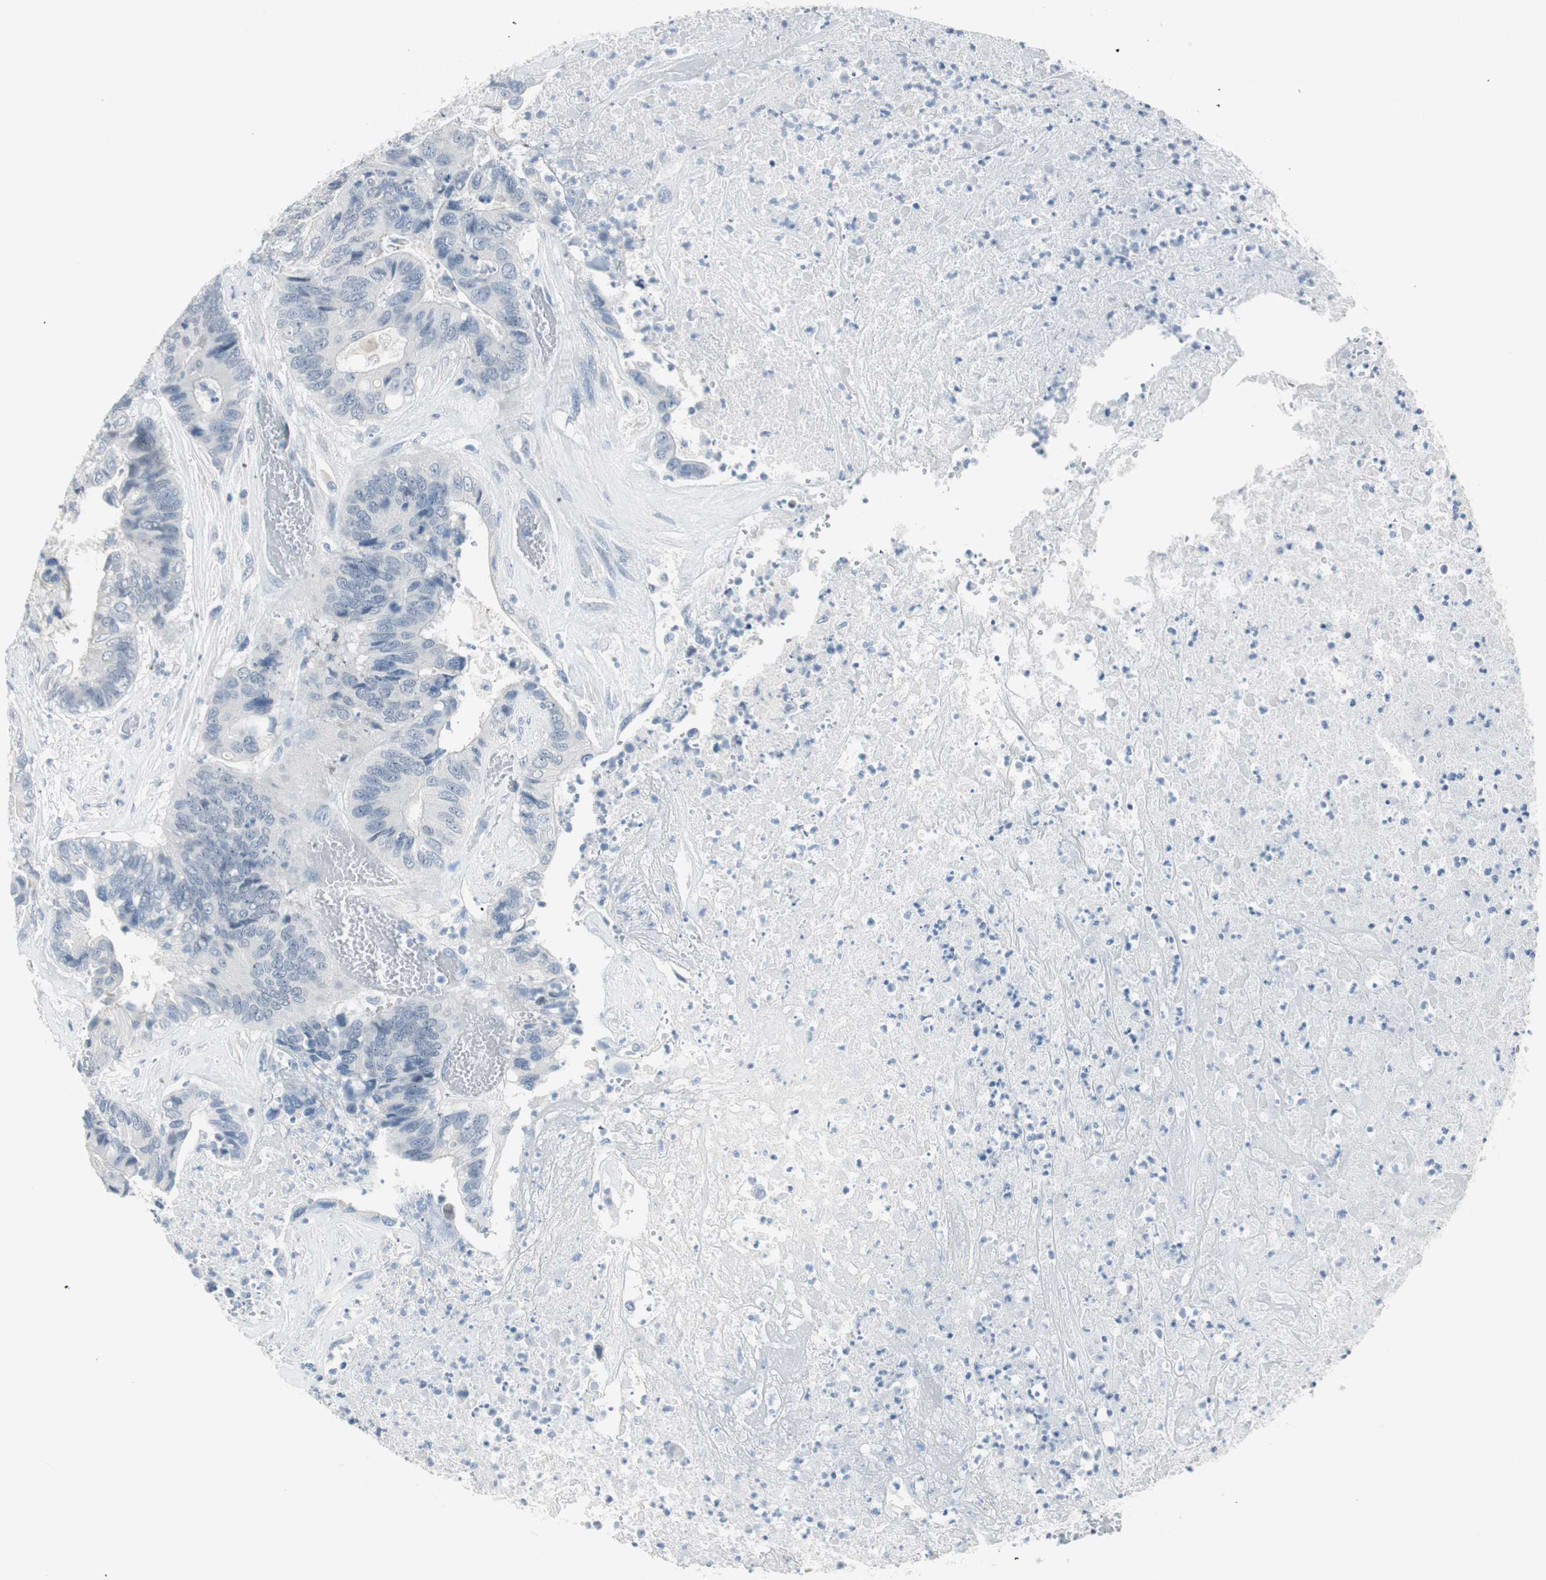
{"staining": {"intensity": "negative", "quantity": "none", "location": "none"}, "tissue": "colorectal cancer", "cell_type": "Tumor cells", "image_type": "cancer", "snomed": [{"axis": "morphology", "description": "Adenocarcinoma, NOS"}, {"axis": "topography", "description": "Rectum"}], "caption": "Colorectal cancer (adenocarcinoma) stained for a protein using immunohistochemistry displays no positivity tumor cells.", "gene": "MLLT10", "patient": {"sex": "male", "age": 55}}